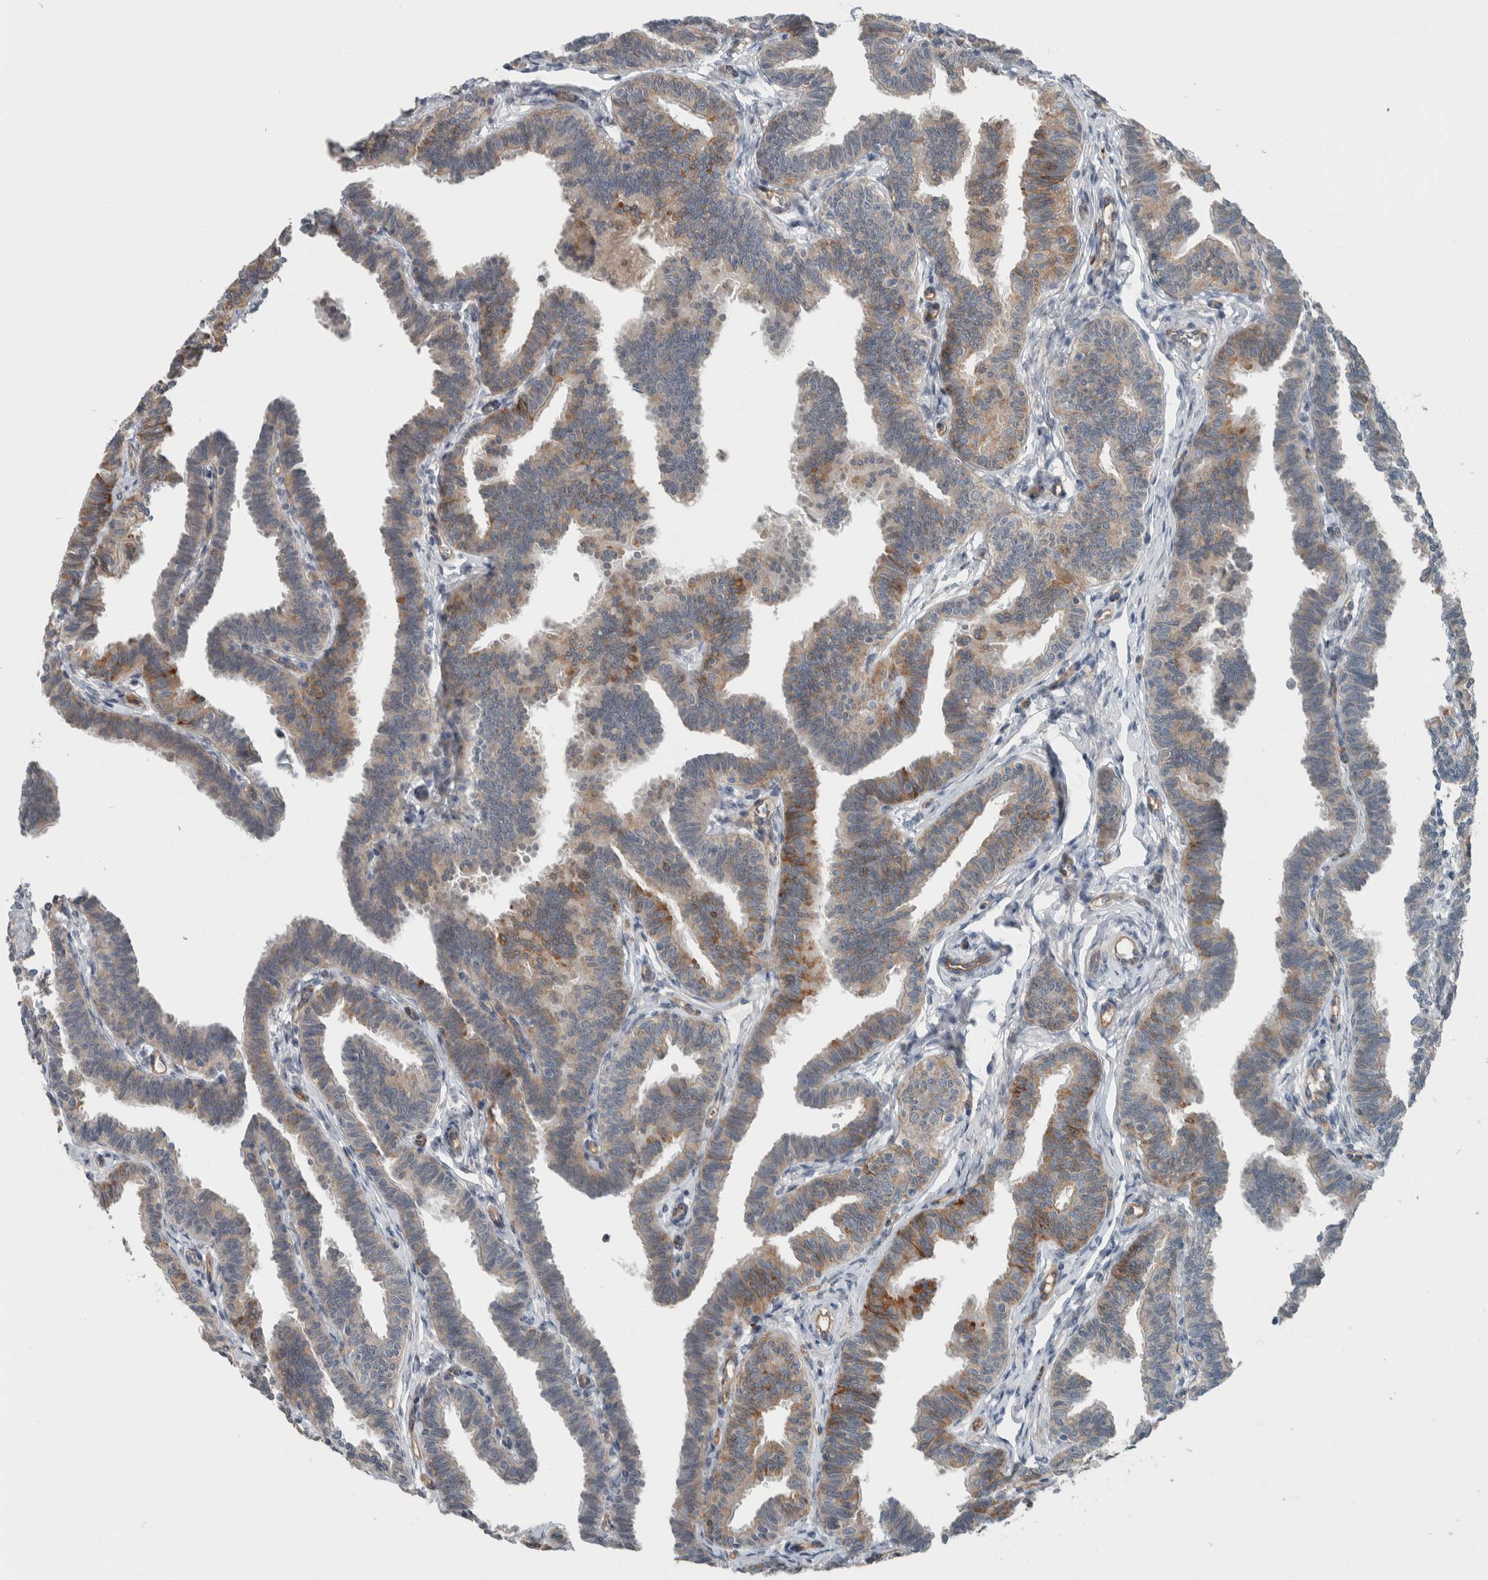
{"staining": {"intensity": "strong", "quantity": "25%-75%", "location": "cytoplasmic/membranous"}, "tissue": "fallopian tube", "cell_type": "Glandular cells", "image_type": "normal", "snomed": [{"axis": "morphology", "description": "Normal tissue, NOS"}, {"axis": "topography", "description": "Fallopian tube"}, {"axis": "topography", "description": "Ovary"}], "caption": "A brown stain shows strong cytoplasmic/membranous expression of a protein in glandular cells of unremarkable fallopian tube. Immunohistochemistry stains the protein of interest in brown and the nuclei are stained blue.", "gene": "USP25", "patient": {"sex": "female", "age": 23}}